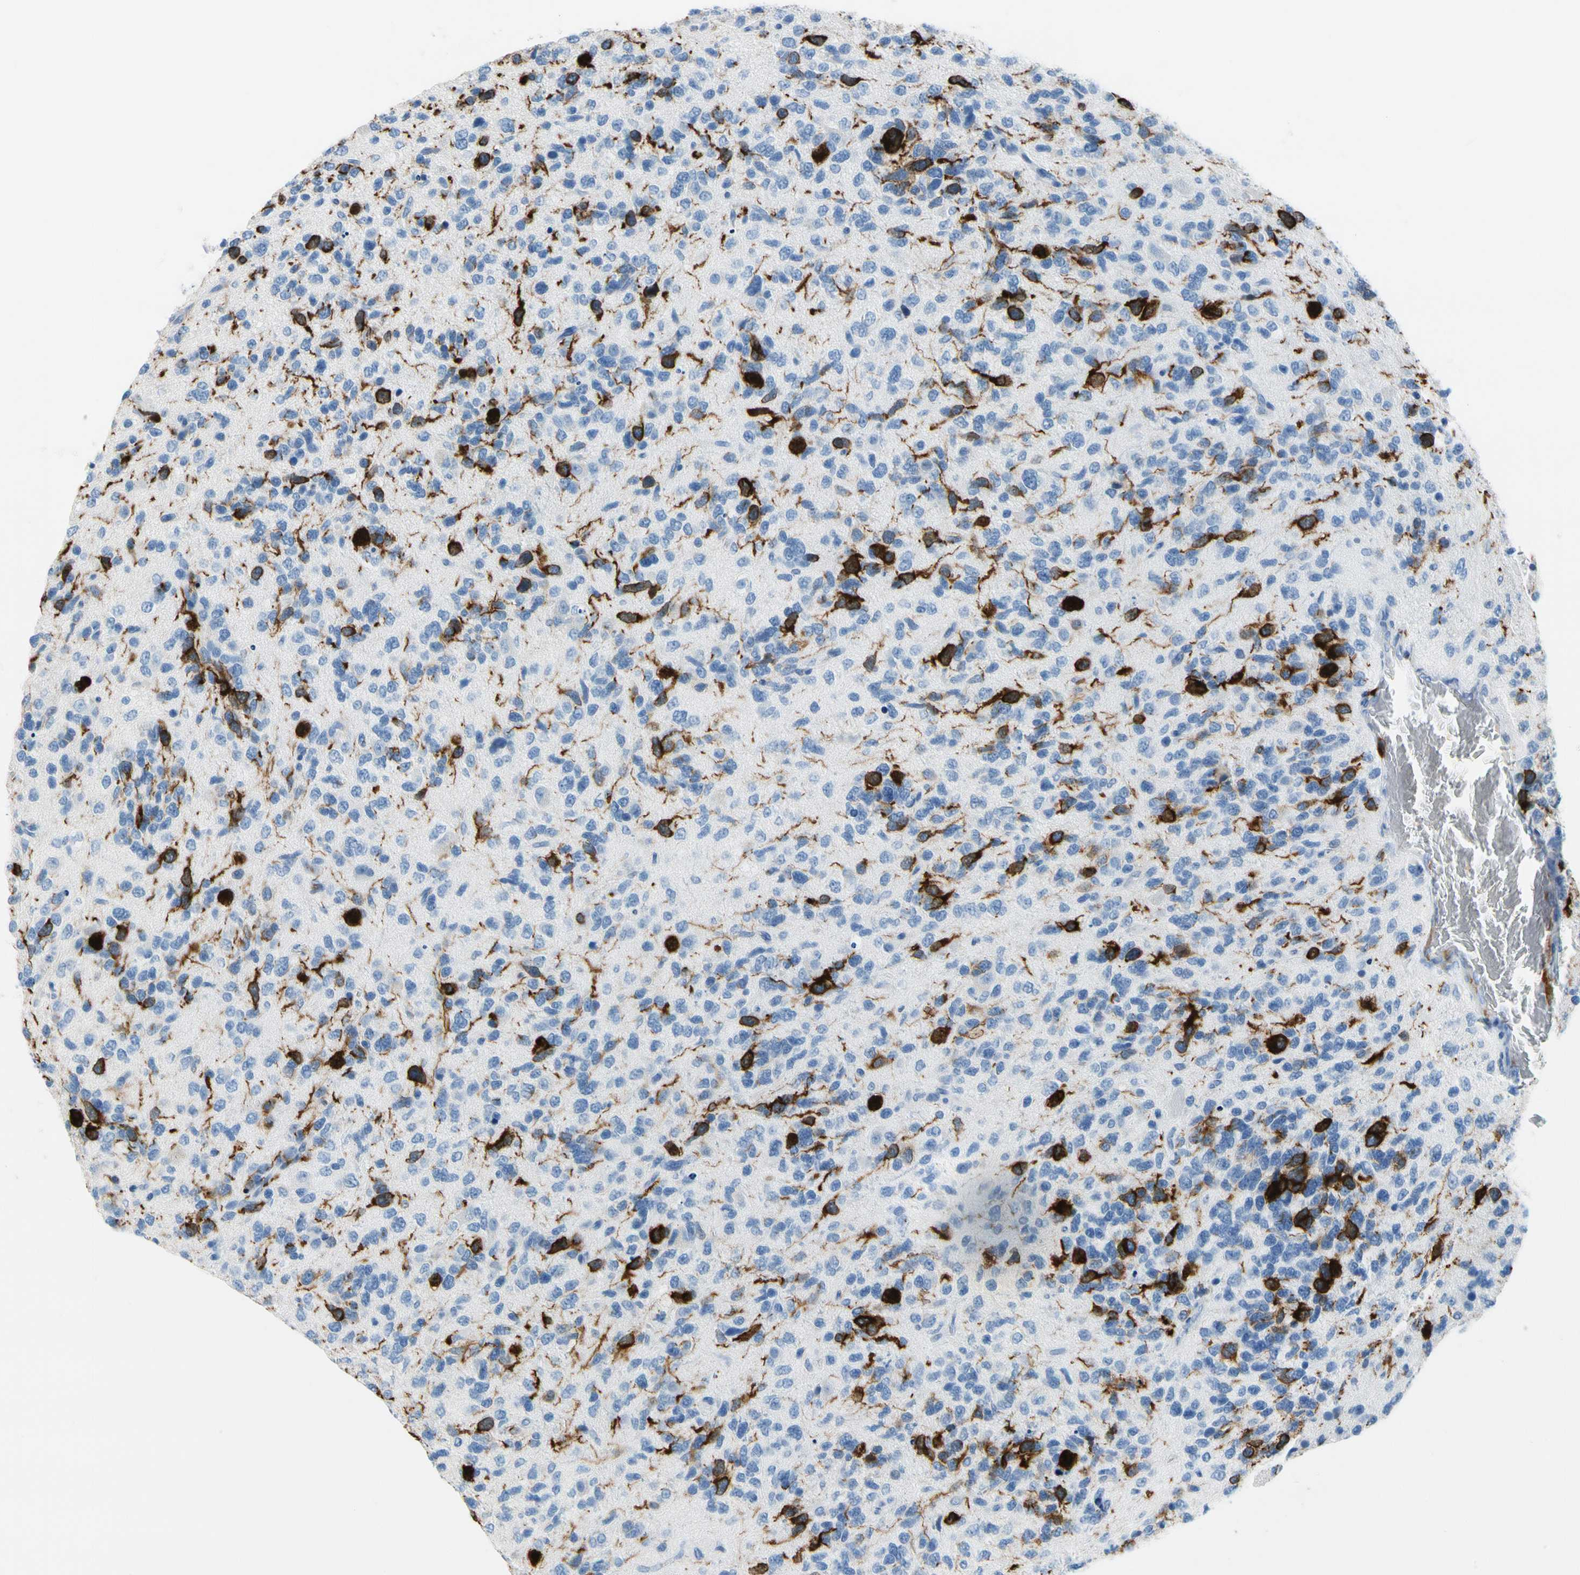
{"staining": {"intensity": "strong", "quantity": "25%-75%", "location": "cytoplasmic/membranous"}, "tissue": "glioma", "cell_type": "Tumor cells", "image_type": "cancer", "snomed": [{"axis": "morphology", "description": "Glioma, malignant, High grade"}, {"axis": "topography", "description": "Brain"}], "caption": "A brown stain shows strong cytoplasmic/membranous staining of a protein in malignant glioma (high-grade) tumor cells. The staining is performed using DAB brown chromogen to label protein expression. The nuclei are counter-stained blue using hematoxylin.", "gene": "TACC3", "patient": {"sex": "female", "age": 58}}